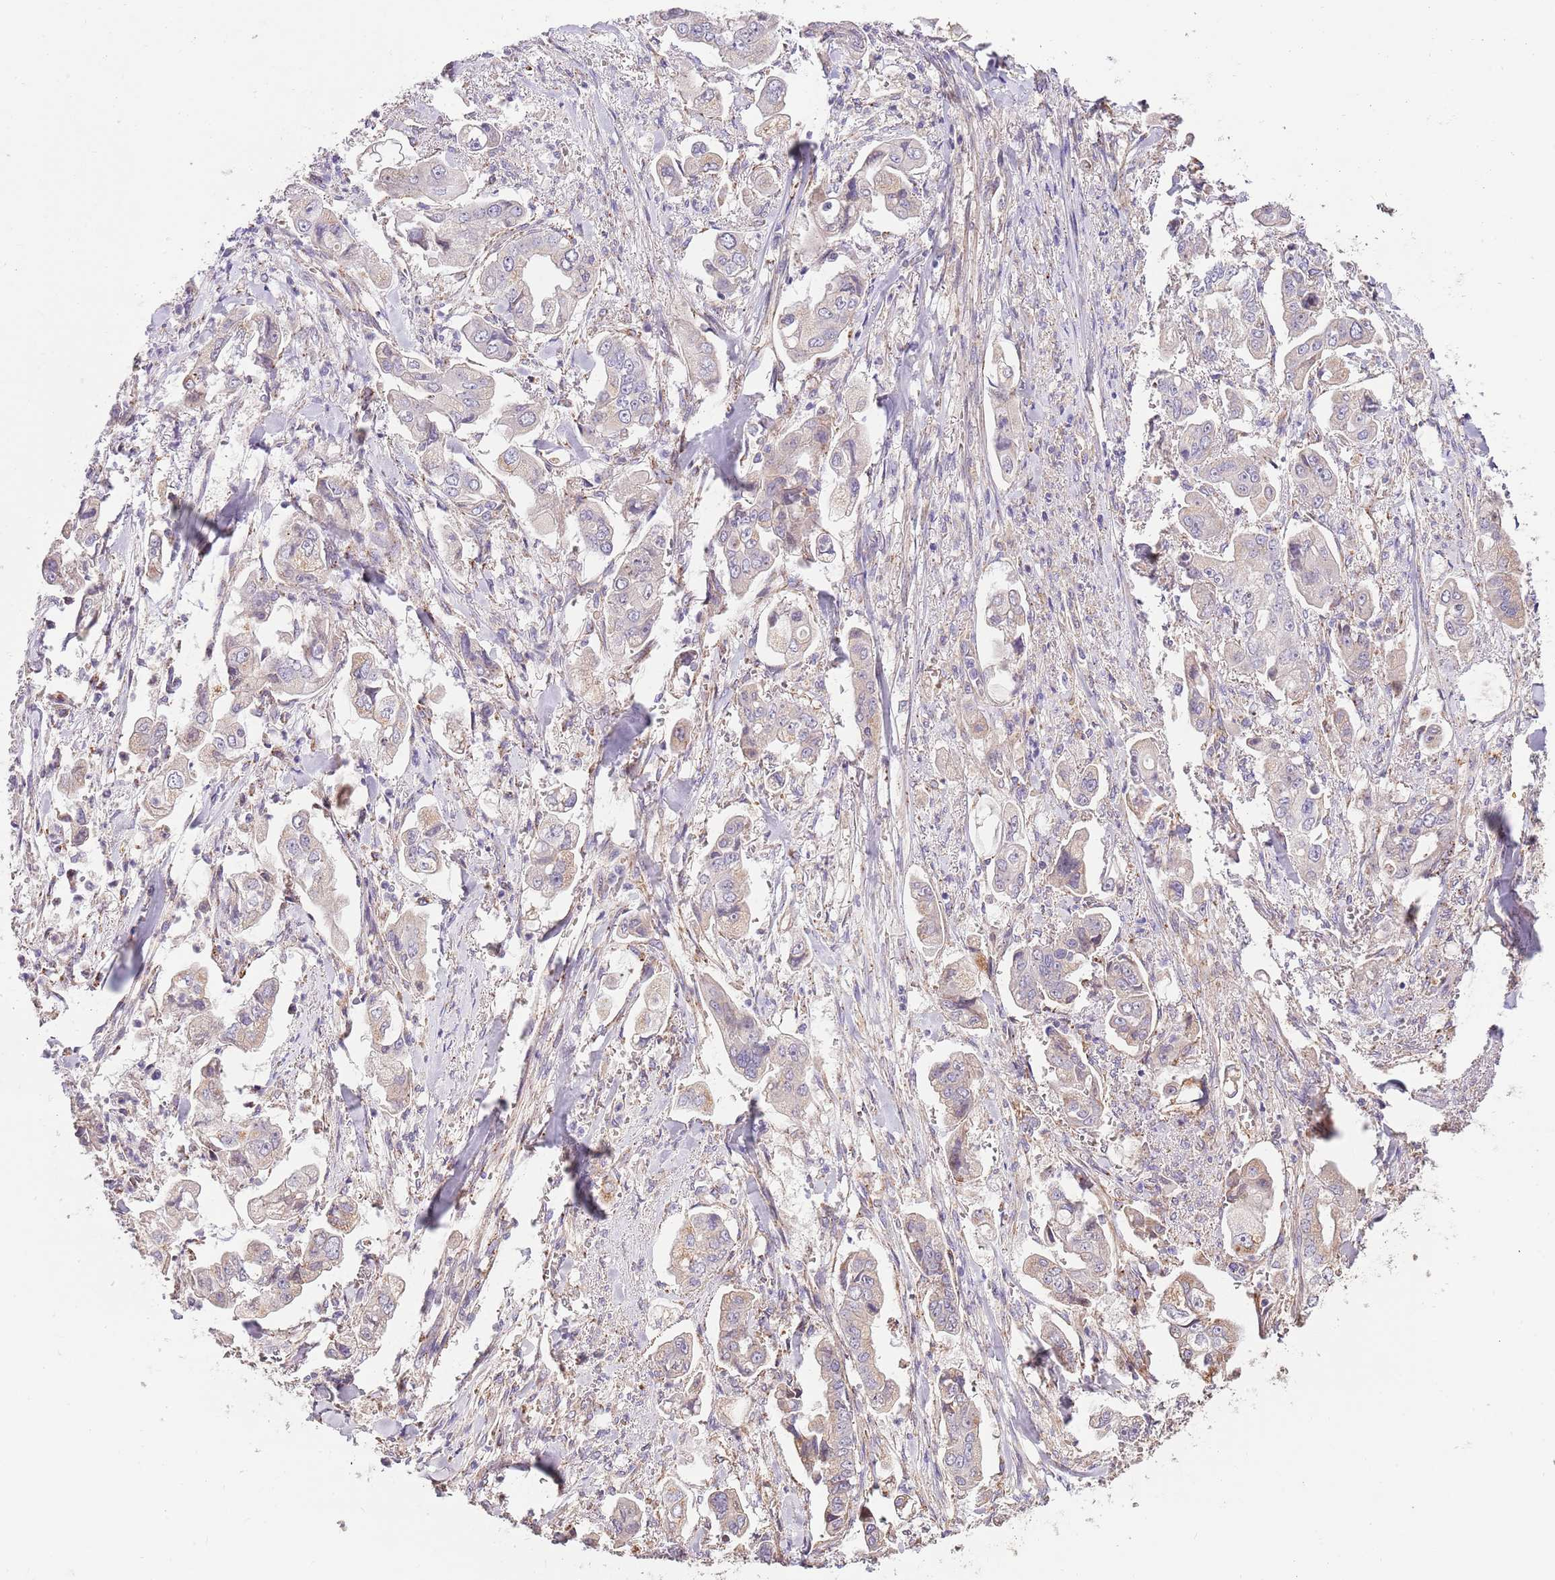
{"staining": {"intensity": "weak", "quantity": "25%-75%", "location": "cytoplasmic/membranous"}, "tissue": "stomach cancer", "cell_type": "Tumor cells", "image_type": "cancer", "snomed": [{"axis": "morphology", "description": "Adenocarcinoma, NOS"}, {"axis": "topography", "description": "Stomach"}], "caption": "Immunohistochemistry (IHC) staining of stomach adenocarcinoma, which exhibits low levels of weak cytoplasmic/membranous staining in about 25%-75% of tumor cells indicating weak cytoplasmic/membranous protein staining. The staining was performed using DAB (3,3'-diaminobenzidine) (brown) for protein detection and nuclei were counterstained in hematoxylin (blue).", "gene": "DOCK6", "patient": {"sex": "male", "age": 62}}